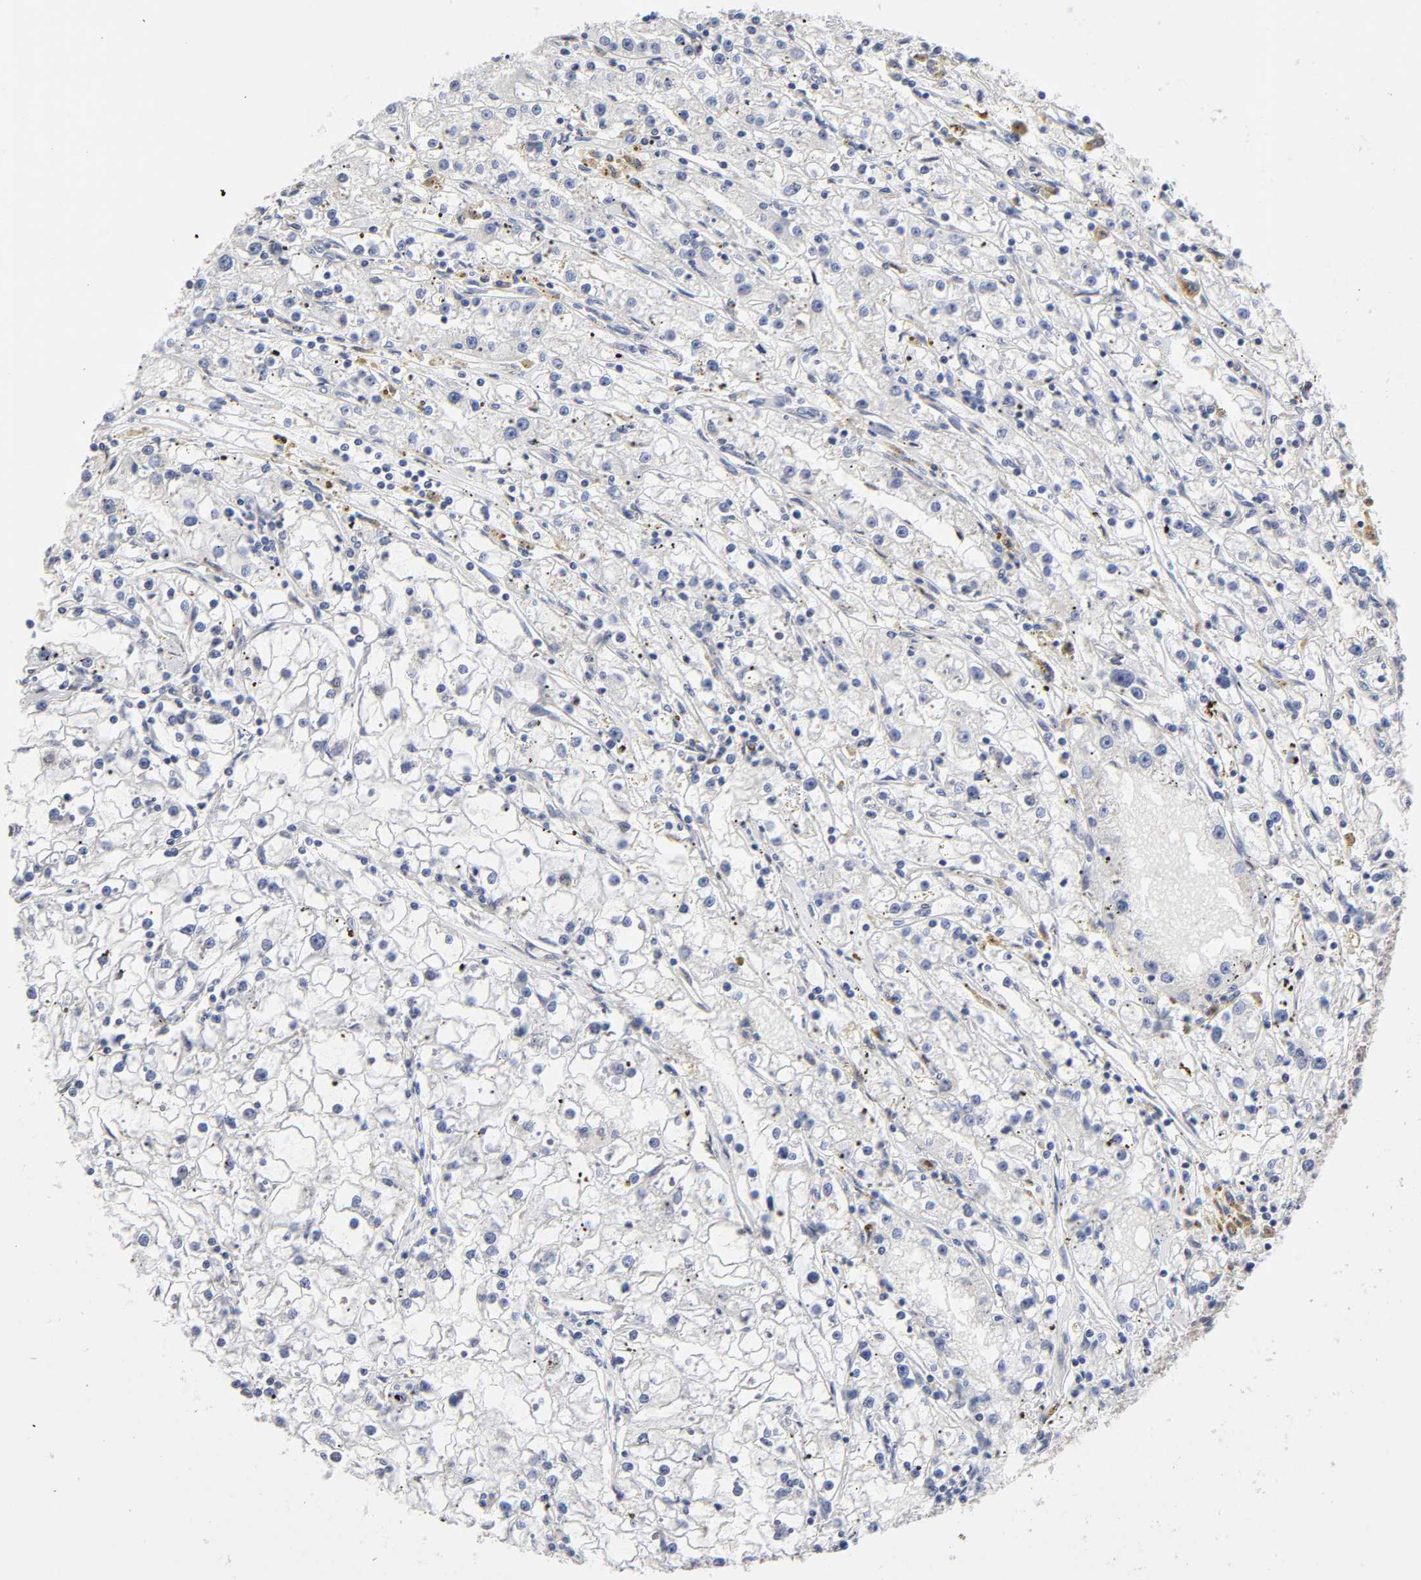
{"staining": {"intensity": "negative", "quantity": "none", "location": "none"}, "tissue": "renal cancer", "cell_type": "Tumor cells", "image_type": "cancer", "snomed": [{"axis": "morphology", "description": "Adenocarcinoma, NOS"}, {"axis": "topography", "description": "Kidney"}], "caption": "Protein analysis of renal cancer reveals no significant expression in tumor cells. (Stains: DAB (3,3'-diaminobenzidine) IHC with hematoxylin counter stain, Microscopy: brightfield microscopy at high magnification).", "gene": "CASP9", "patient": {"sex": "male", "age": 56}}